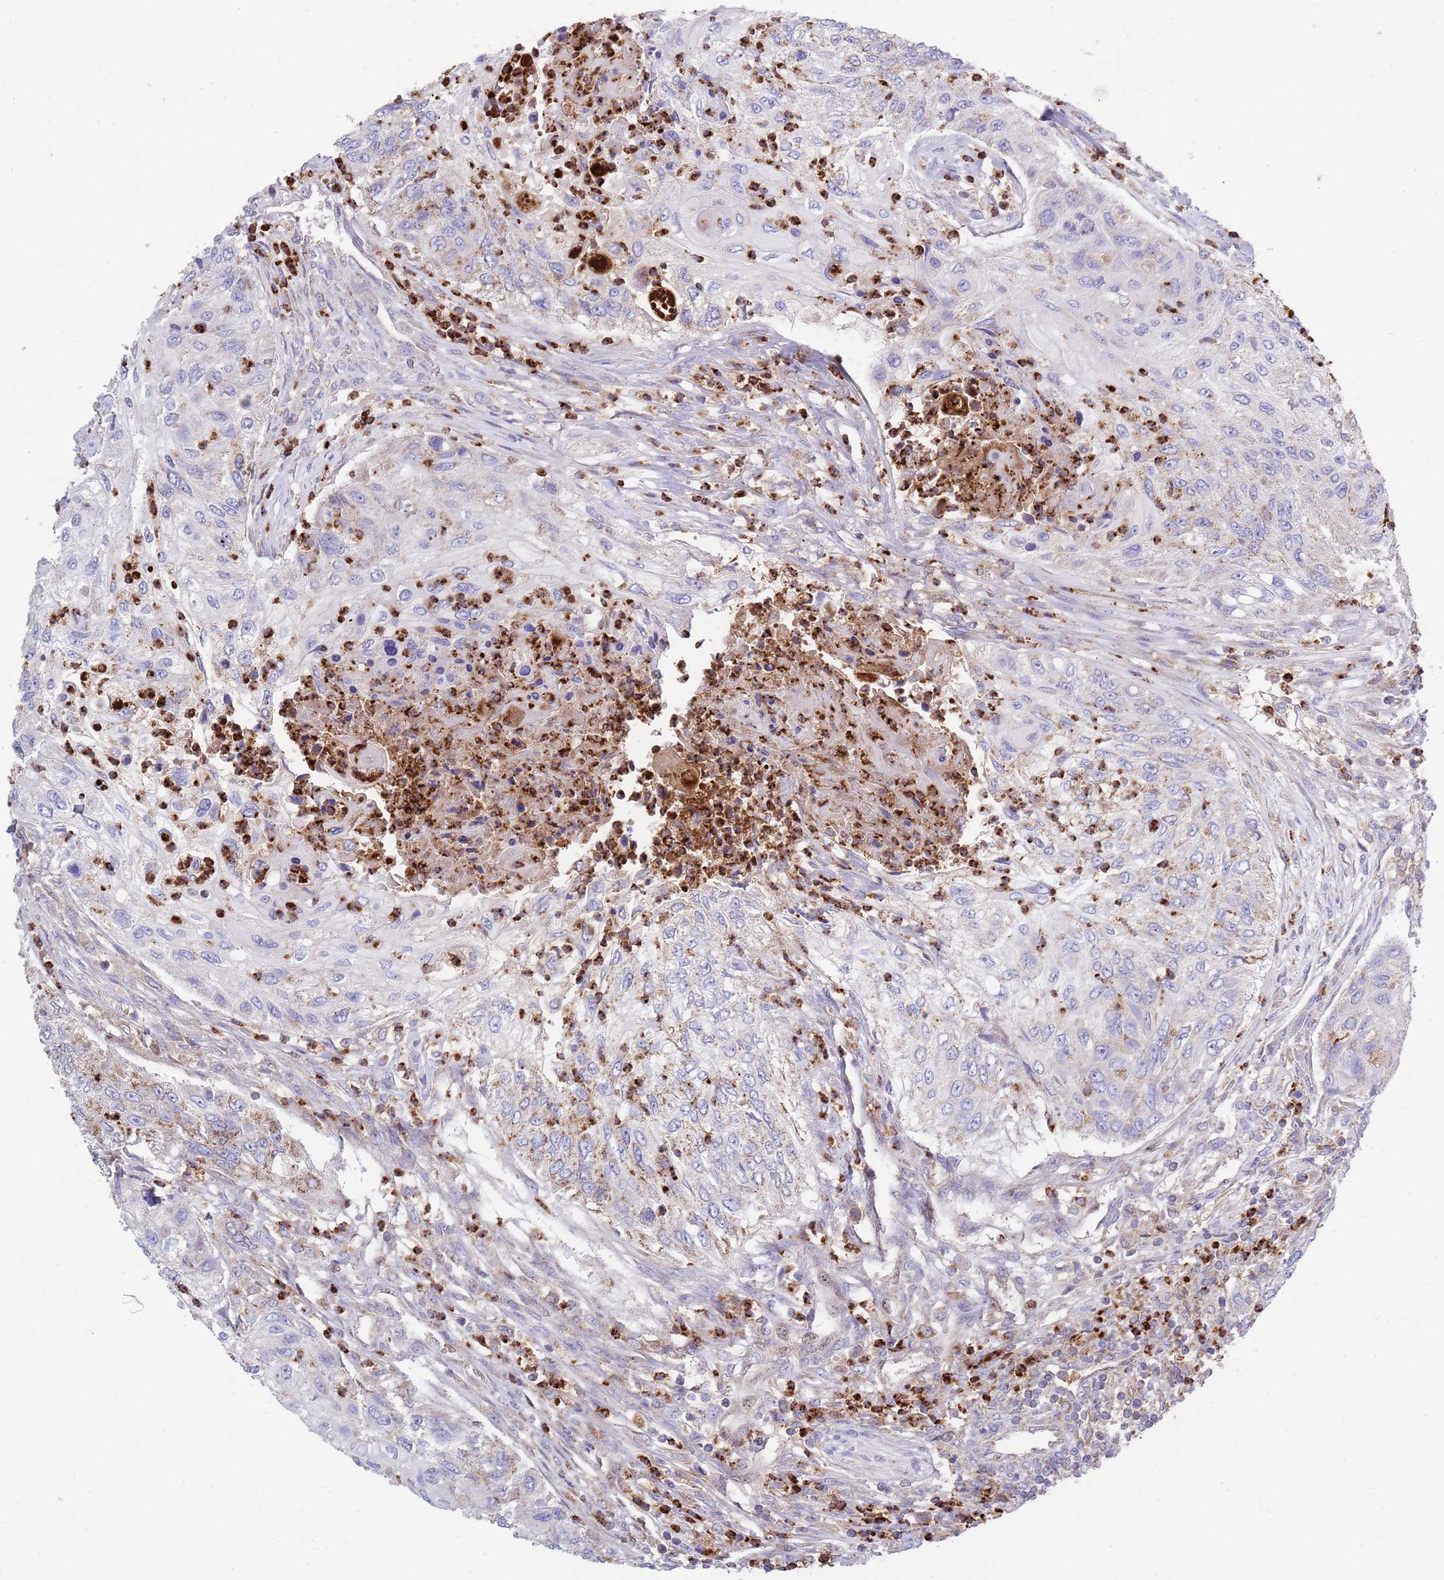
{"staining": {"intensity": "negative", "quantity": "none", "location": "none"}, "tissue": "urothelial cancer", "cell_type": "Tumor cells", "image_type": "cancer", "snomed": [{"axis": "morphology", "description": "Urothelial carcinoma, High grade"}, {"axis": "topography", "description": "Urinary bladder"}], "caption": "IHC micrograph of urothelial carcinoma (high-grade) stained for a protein (brown), which reveals no positivity in tumor cells.", "gene": "DDT", "patient": {"sex": "female", "age": 60}}